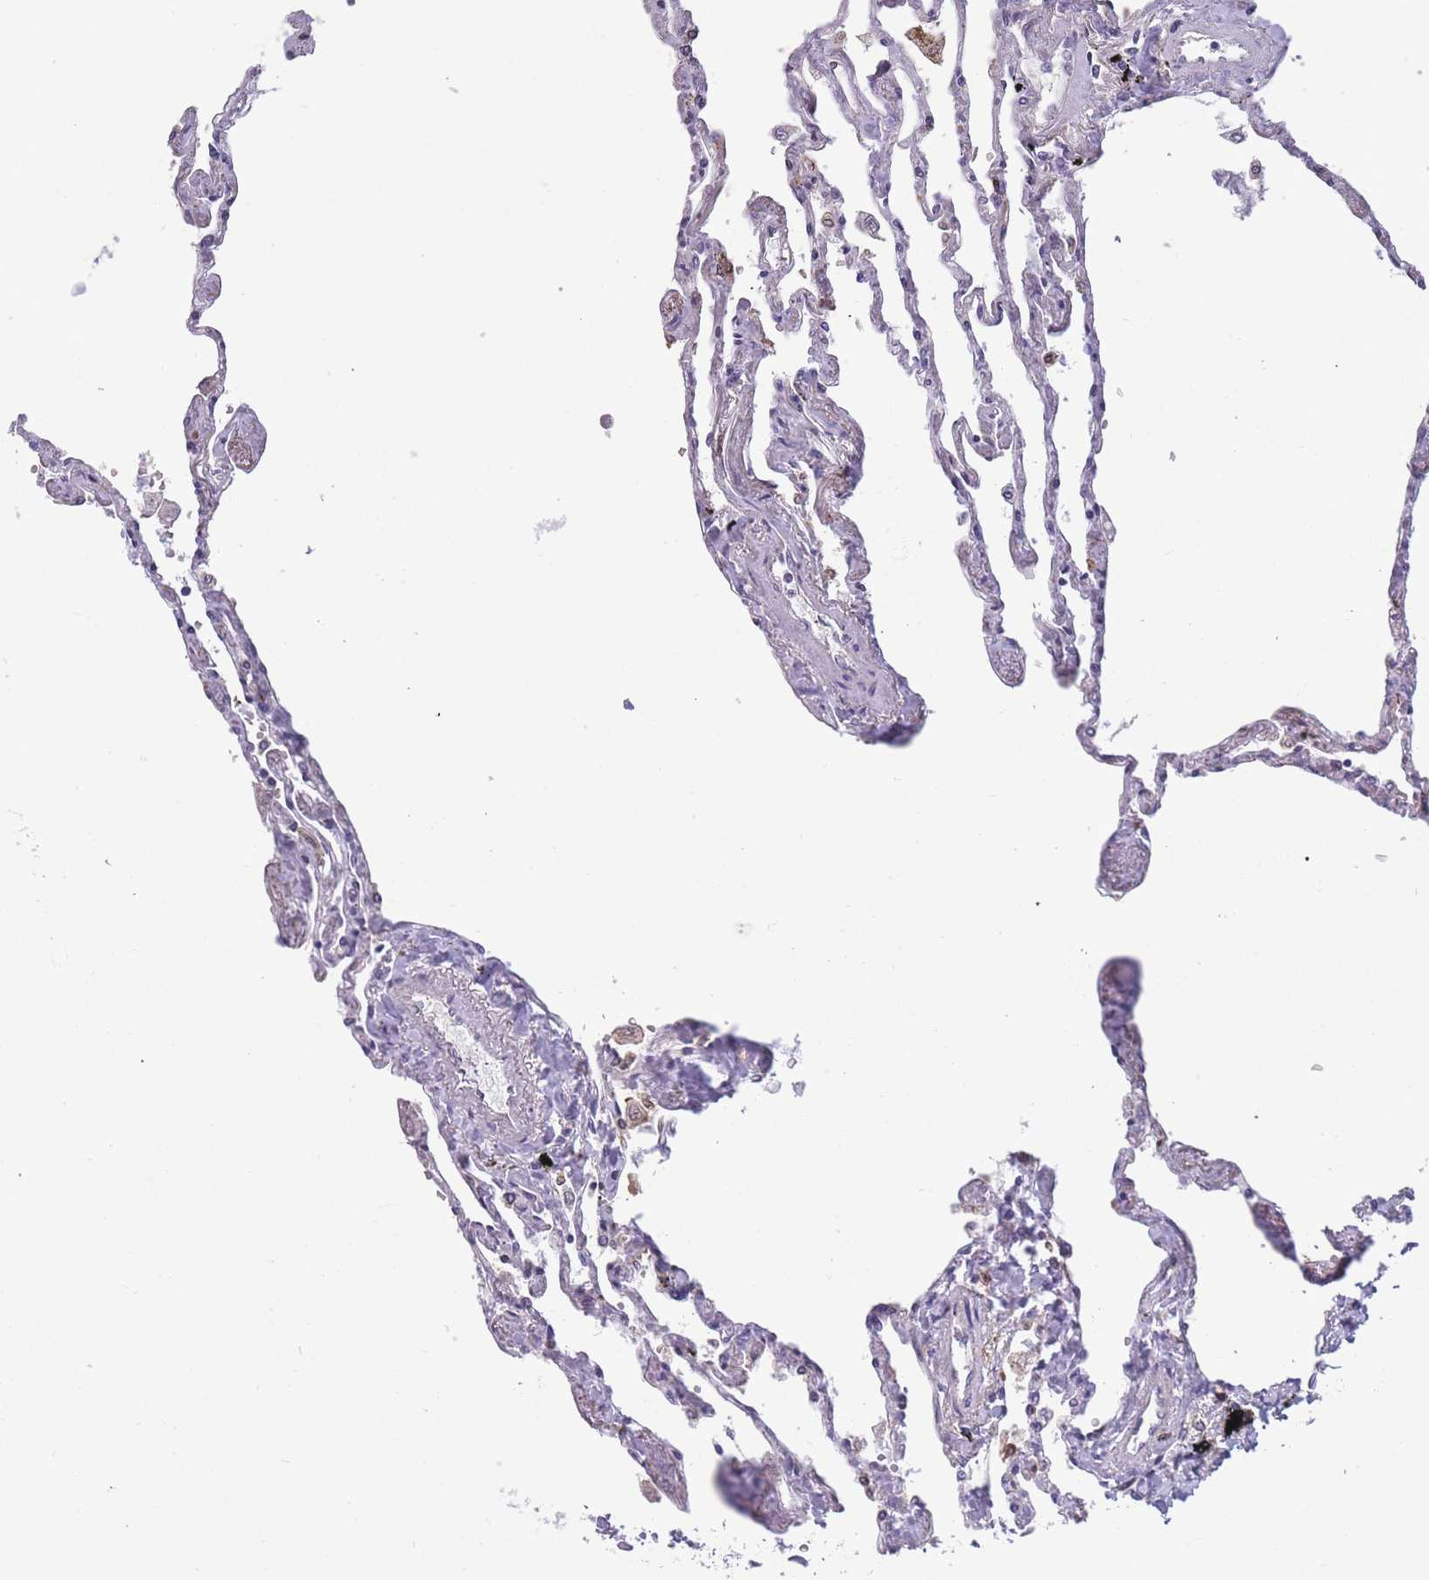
{"staining": {"intensity": "moderate", "quantity": "<25%", "location": "cytoplasmic/membranous"}, "tissue": "lung", "cell_type": "Alveolar cells", "image_type": "normal", "snomed": [{"axis": "morphology", "description": "Normal tissue, NOS"}, {"axis": "topography", "description": "Lung"}], "caption": "Alveolar cells display moderate cytoplasmic/membranous expression in about <25% of cells in unremarkable lung.", "gene": "TMEM121", "patient": {"sex": "female", "age": 67}}